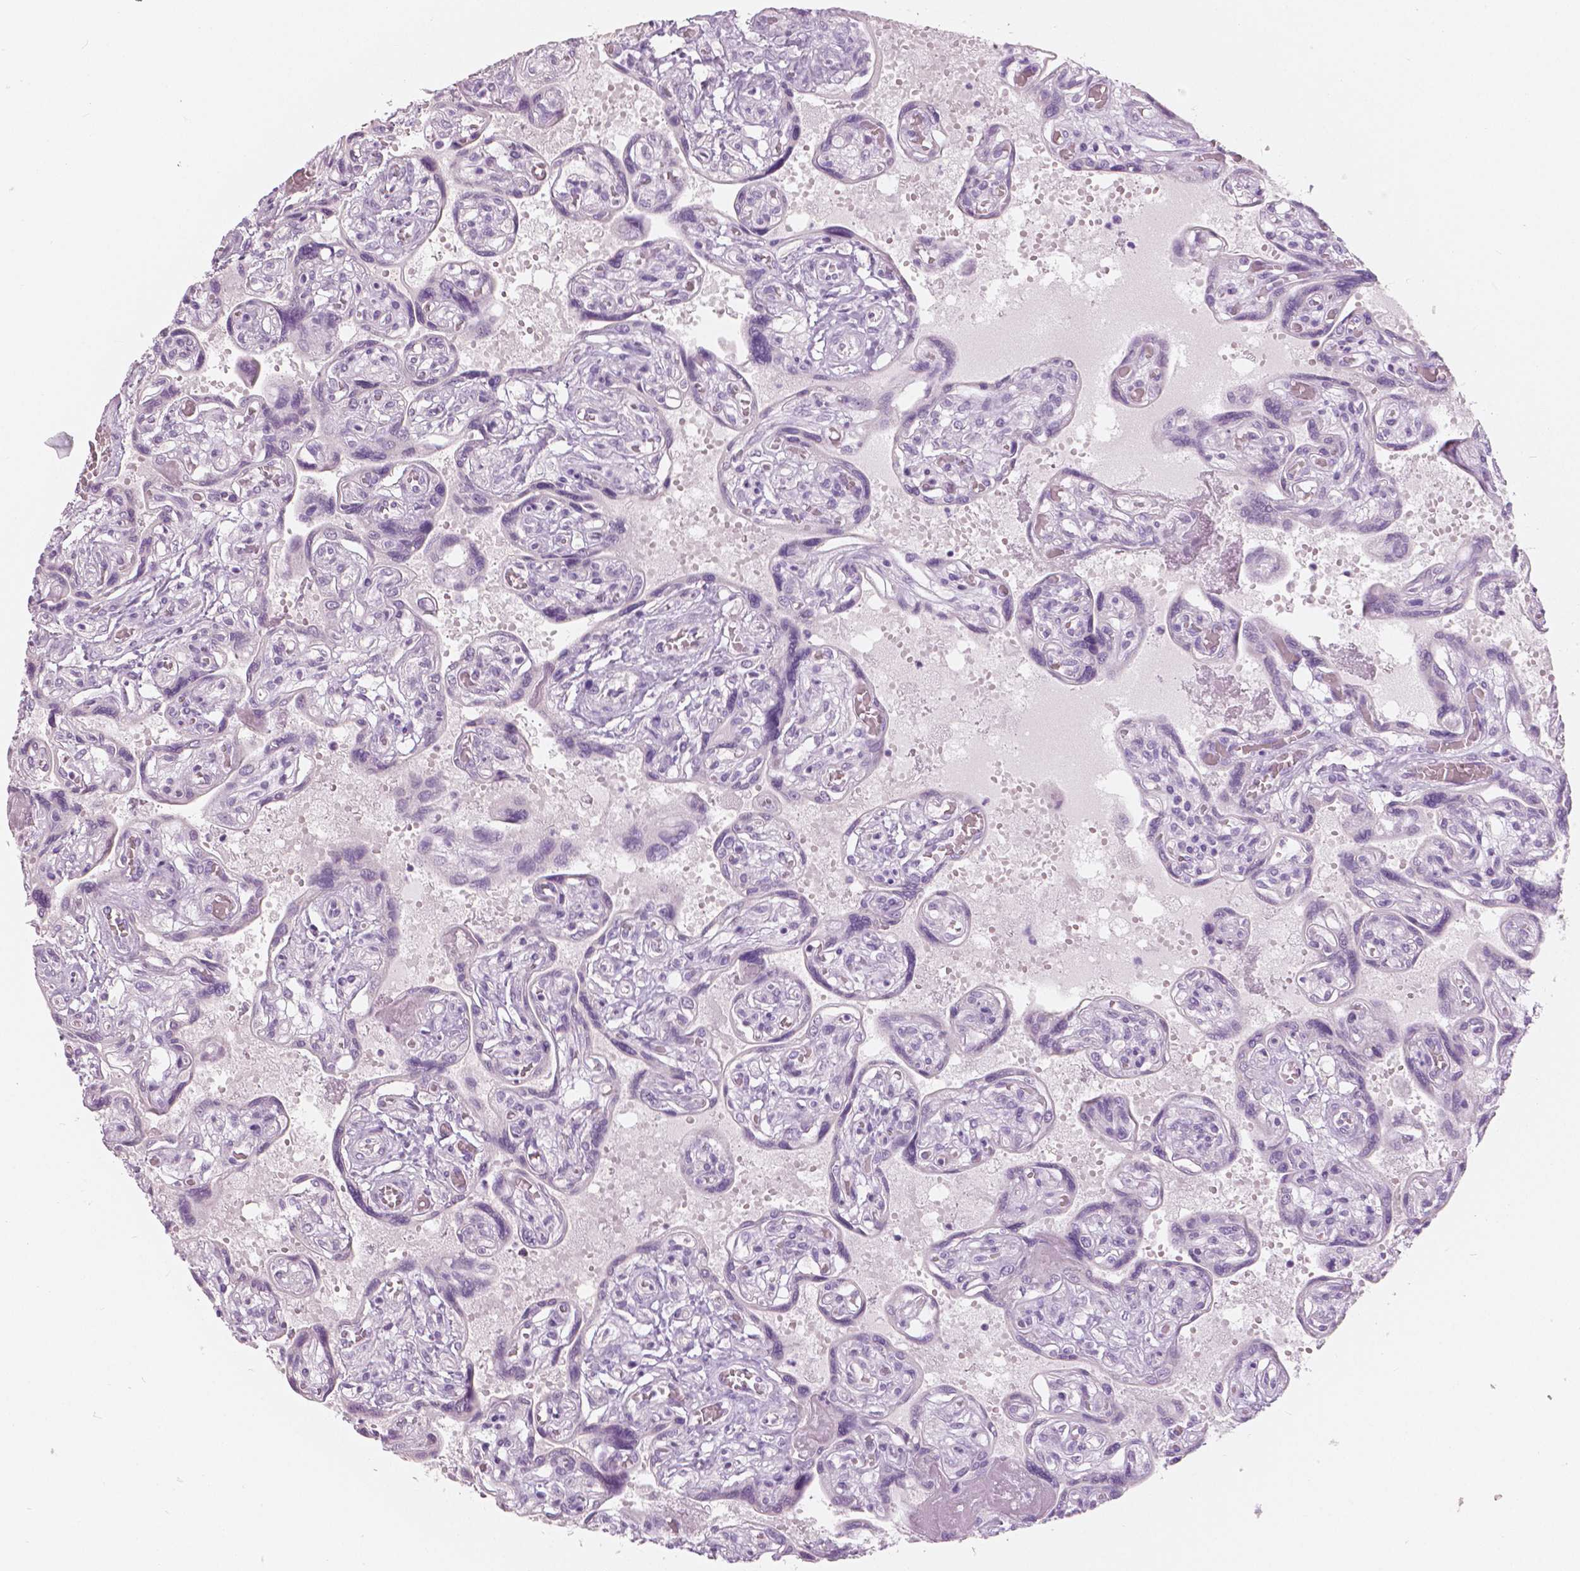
{"staining": {"intensity": "negative", "quantity": "none", "location": "none"}, "tissue": "placenta", "cell_type": "Decidual cells", "image_type": "normal", "snomed": [{"axis": "morphology", "description": "Normal tissue, NOS"}, {"axis": "topography", "description": "Placenta"}], "caption": "This is a image of IHC staining of unremarkable placenta, which shows no expression in decidual cells.", "gene": "A4GNT", "patient": {"sex": "female", "age": 32}}